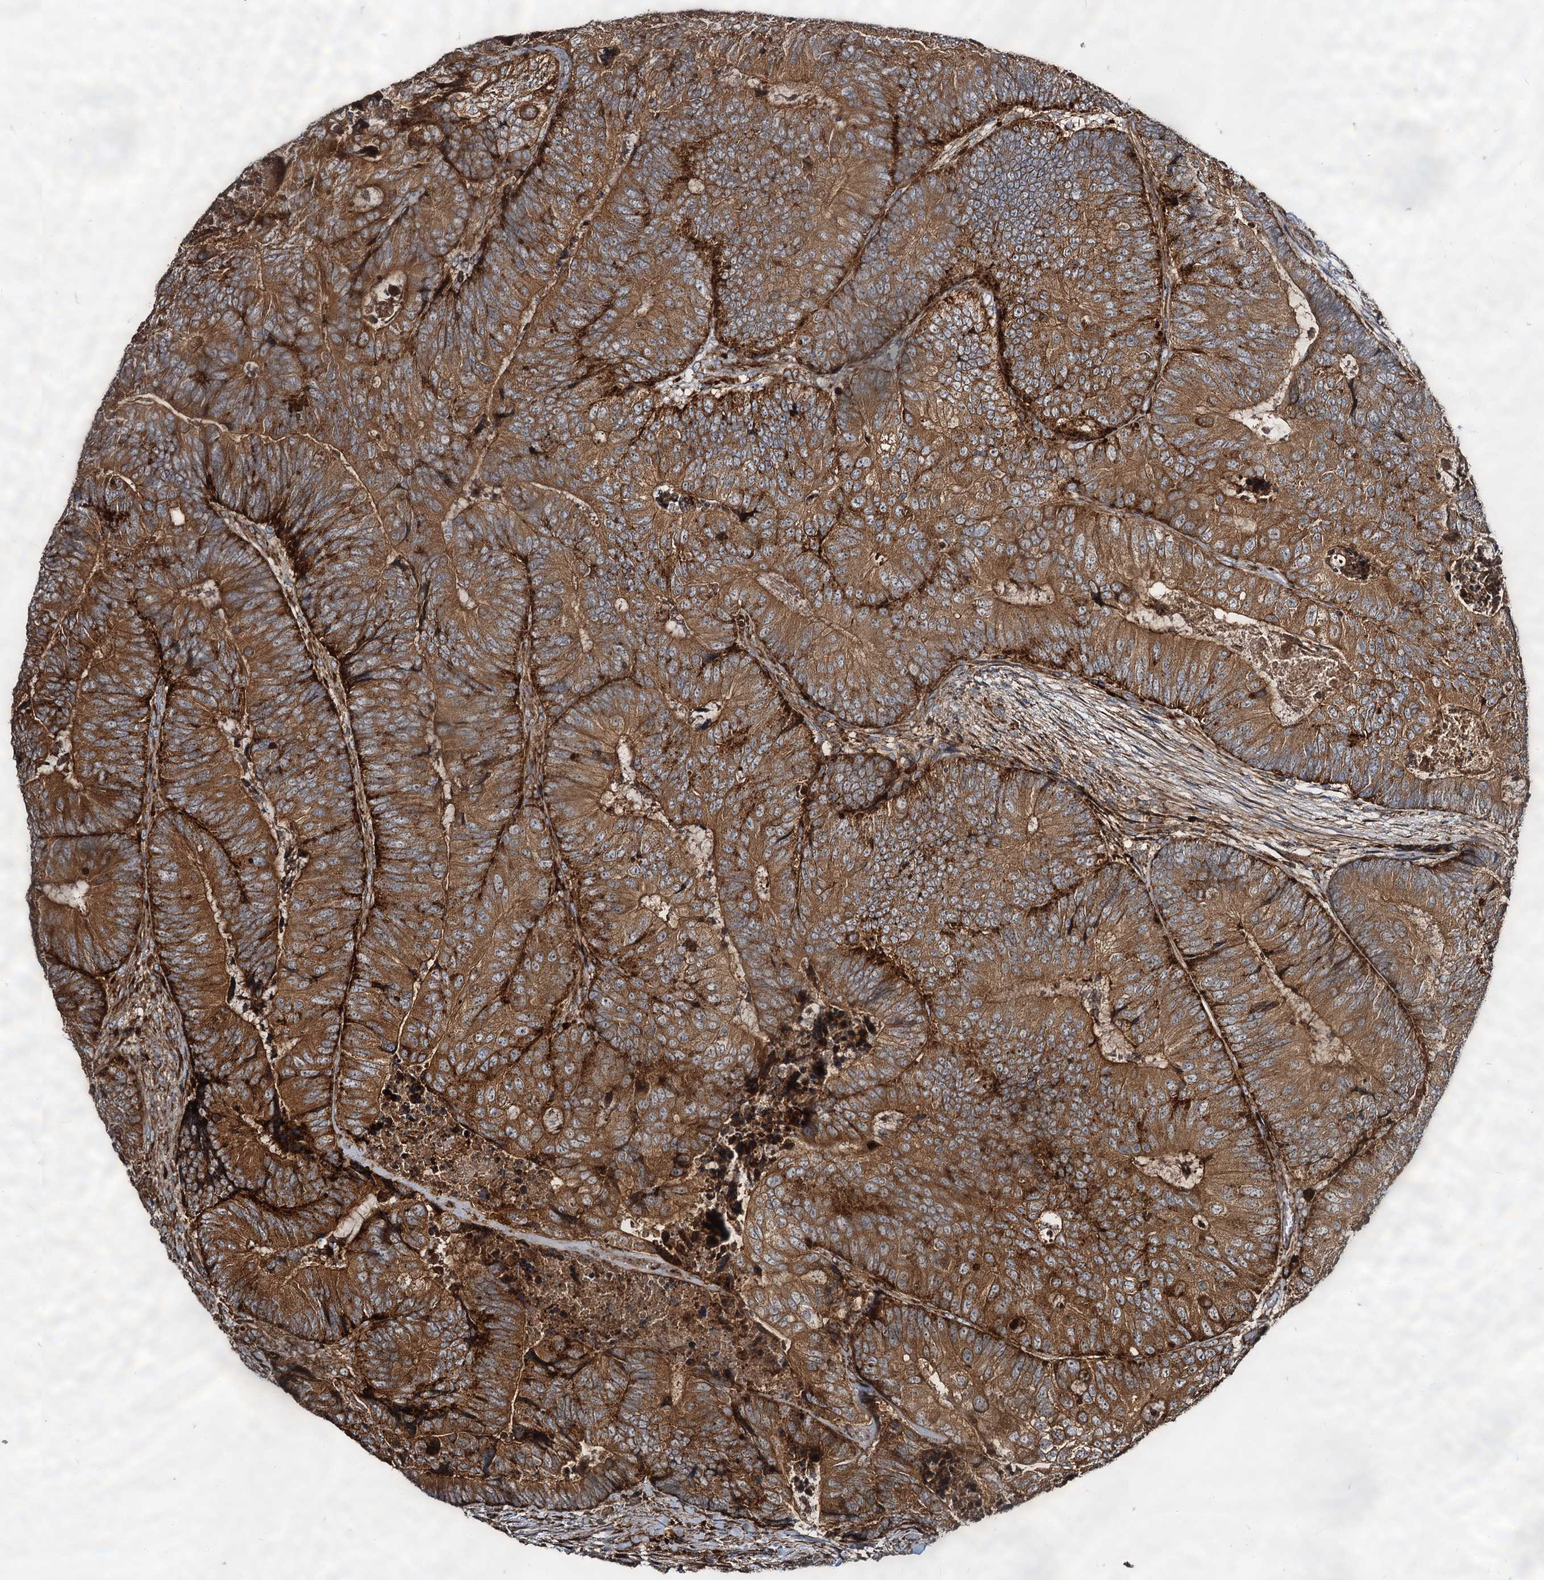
{"staining": {"intensity": "strong", "quantity": ">75%", "location": "cytoplasmic/membranous"}, "tissue": "colorectal cancer", "cell_type": "Tumor cells", "image_type": "cancer", "snomed": [{"axis": "morphology", "description": "Adenocarcinoma, NOS"}, {"axis": "topography", "description": "Colon"}], "caption": "There is high levels of strong cytoplasmic/membranous staining in tumor cells of colorectal cancer (adenocarcinoma), as demonstrated by immunohistochemical staining (brown color).", "gene": "WDR73", "patient": {"sex": "female", "age": 67}}